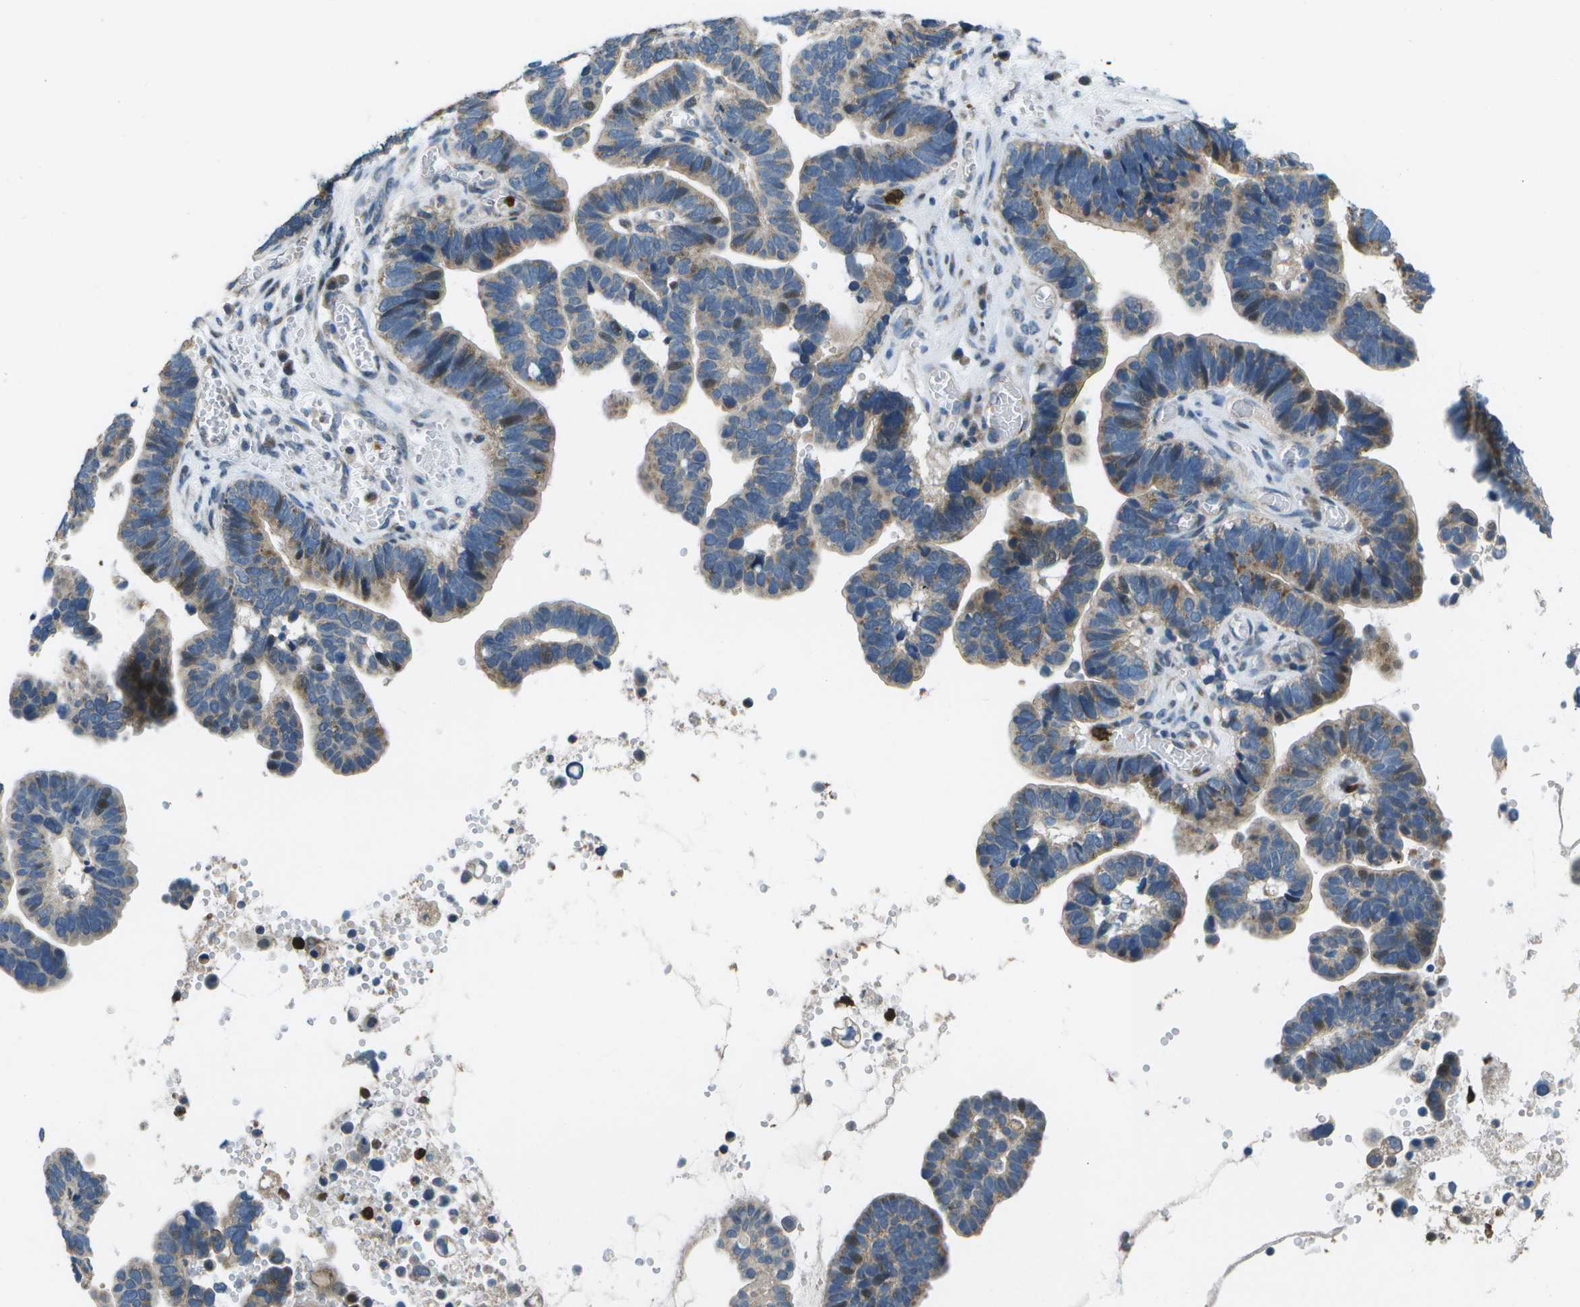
{"staining": {"intensity": "moderate", "quantity": "25%-75%", "location": "cytoplasmic/membranous"}, "tissue": "ovarian cancer", "cell_type": "Tumor cells", "image_type": "cancer", "snomed": [{"axis": "morphology", "description": "Cystadenocarcinoma, serous, NOS"}, {"axis": "topography", "description": "Ovary"}], "caption": "Tumor cells demonstrate medium levels of moderate cytoplasmic/membranous positivity in approximately 25%-75% of cells in serous cystadenocarcinoma (ovarian). (Stains: DAB in brown, nuclei in blue, Microscopy: brightfield microscopy at high magnification).", "gene": "GALNT15", "patient": {"sex": "female", "age": 56}}